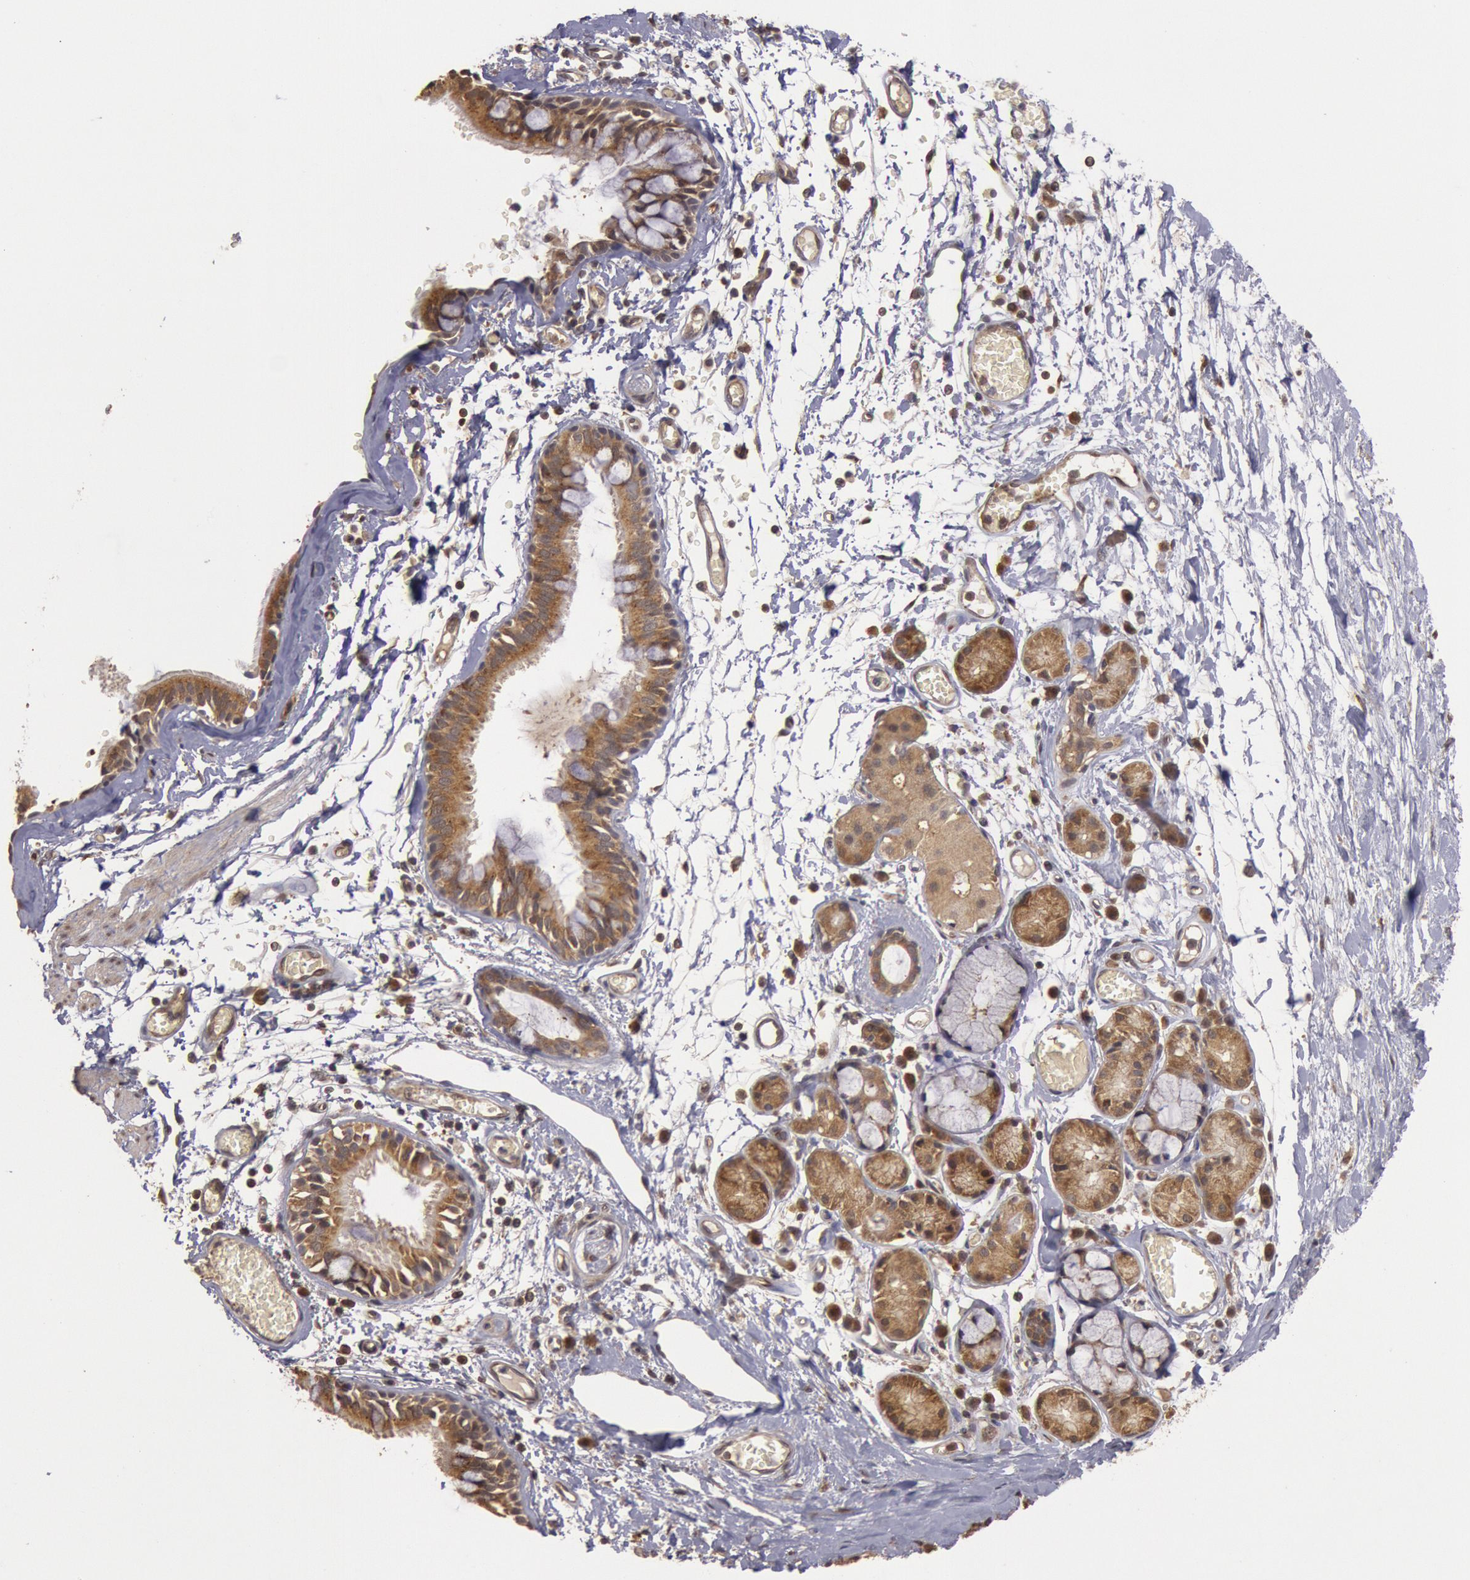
{"staining": {"intensity": "moderate", "quantity": ">75%", "location": "cytoplasmic/membranous"}, "tissue": "bronchus", "cell_type": "Respiratory epithelial cells", "image_type": "normal", "snomed": [{"axis": "morphology", "description": "Normal tissue, NOS"}, {"axis": "topography", "description": "Bronchus"}, {"axis": "topography", "description": "Lung"}], "caption": "Protein expression analysis of unremarkable bronchus demonstrates moderate cytoplasmic/membranous staining in approximately >75% of respiratory epithelial cells.", "gene": "USP14", "patient": {"sex": "female", "age": 56}}